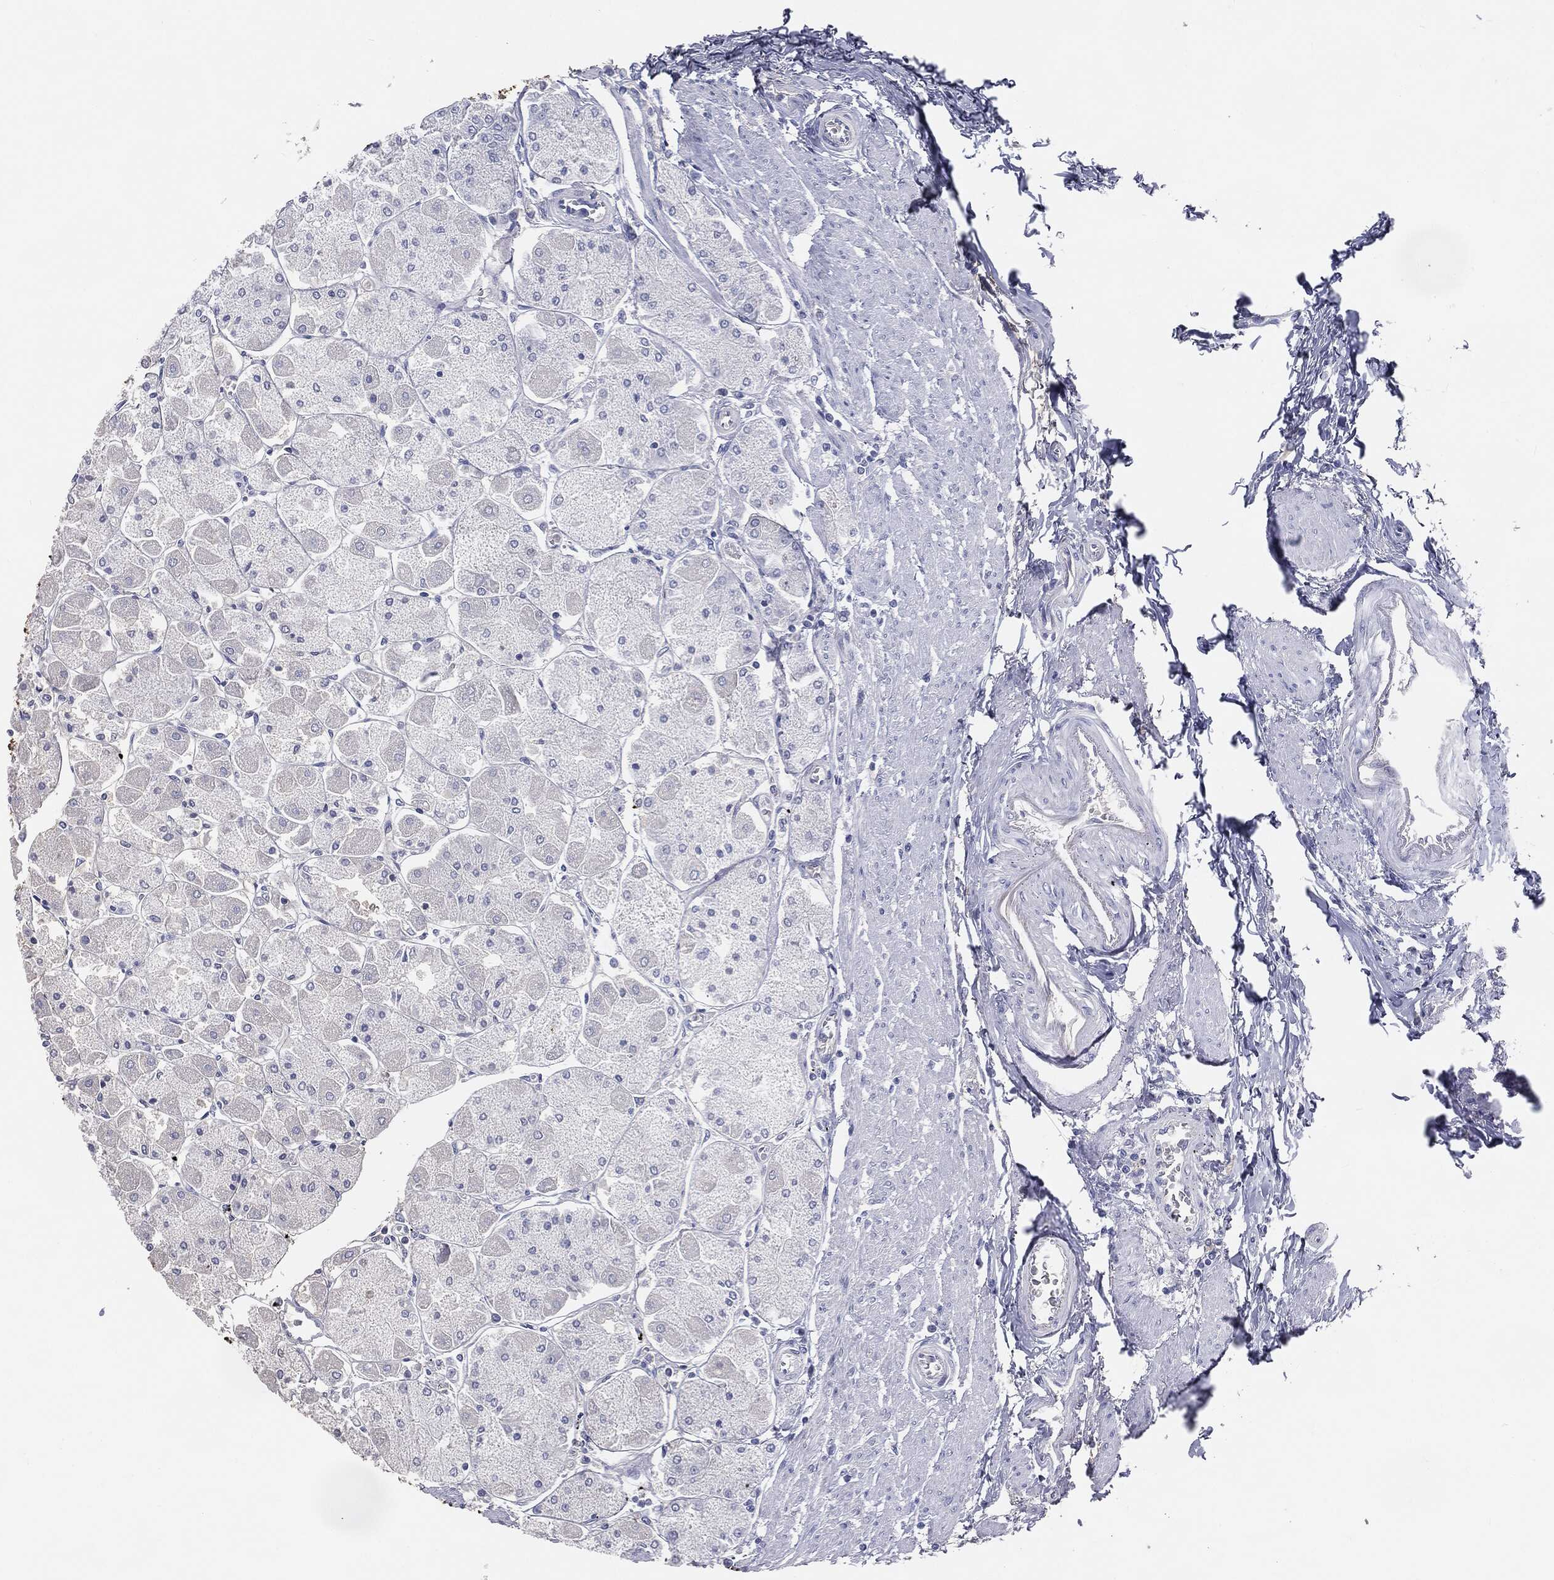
{"staining": {"intensity": "strong", "quantity": "25%-75%", "location": "cytoplasmic/membranous"}, "tissue": "stomach", "cell_type": "Glandular cells", "image_type": "normal", "snomed": [{"axis": "morphology", "description": "Normal tissue, NOS"}, {"axis": "topography", "description": "Stomach"}], "caption": "Immunohistochemistry histopathology image of normal stomach: human stomach stained using immunohistochemistry (IHC) demonstrates high levels of strong protein expression localized specifically in the cytoplasmic/membranous of glandular cells, appearing as a cytoplasmic/membranous brown color.", "gene": "MUC5AC", "patient": {"sex": "male", "age": 70}}